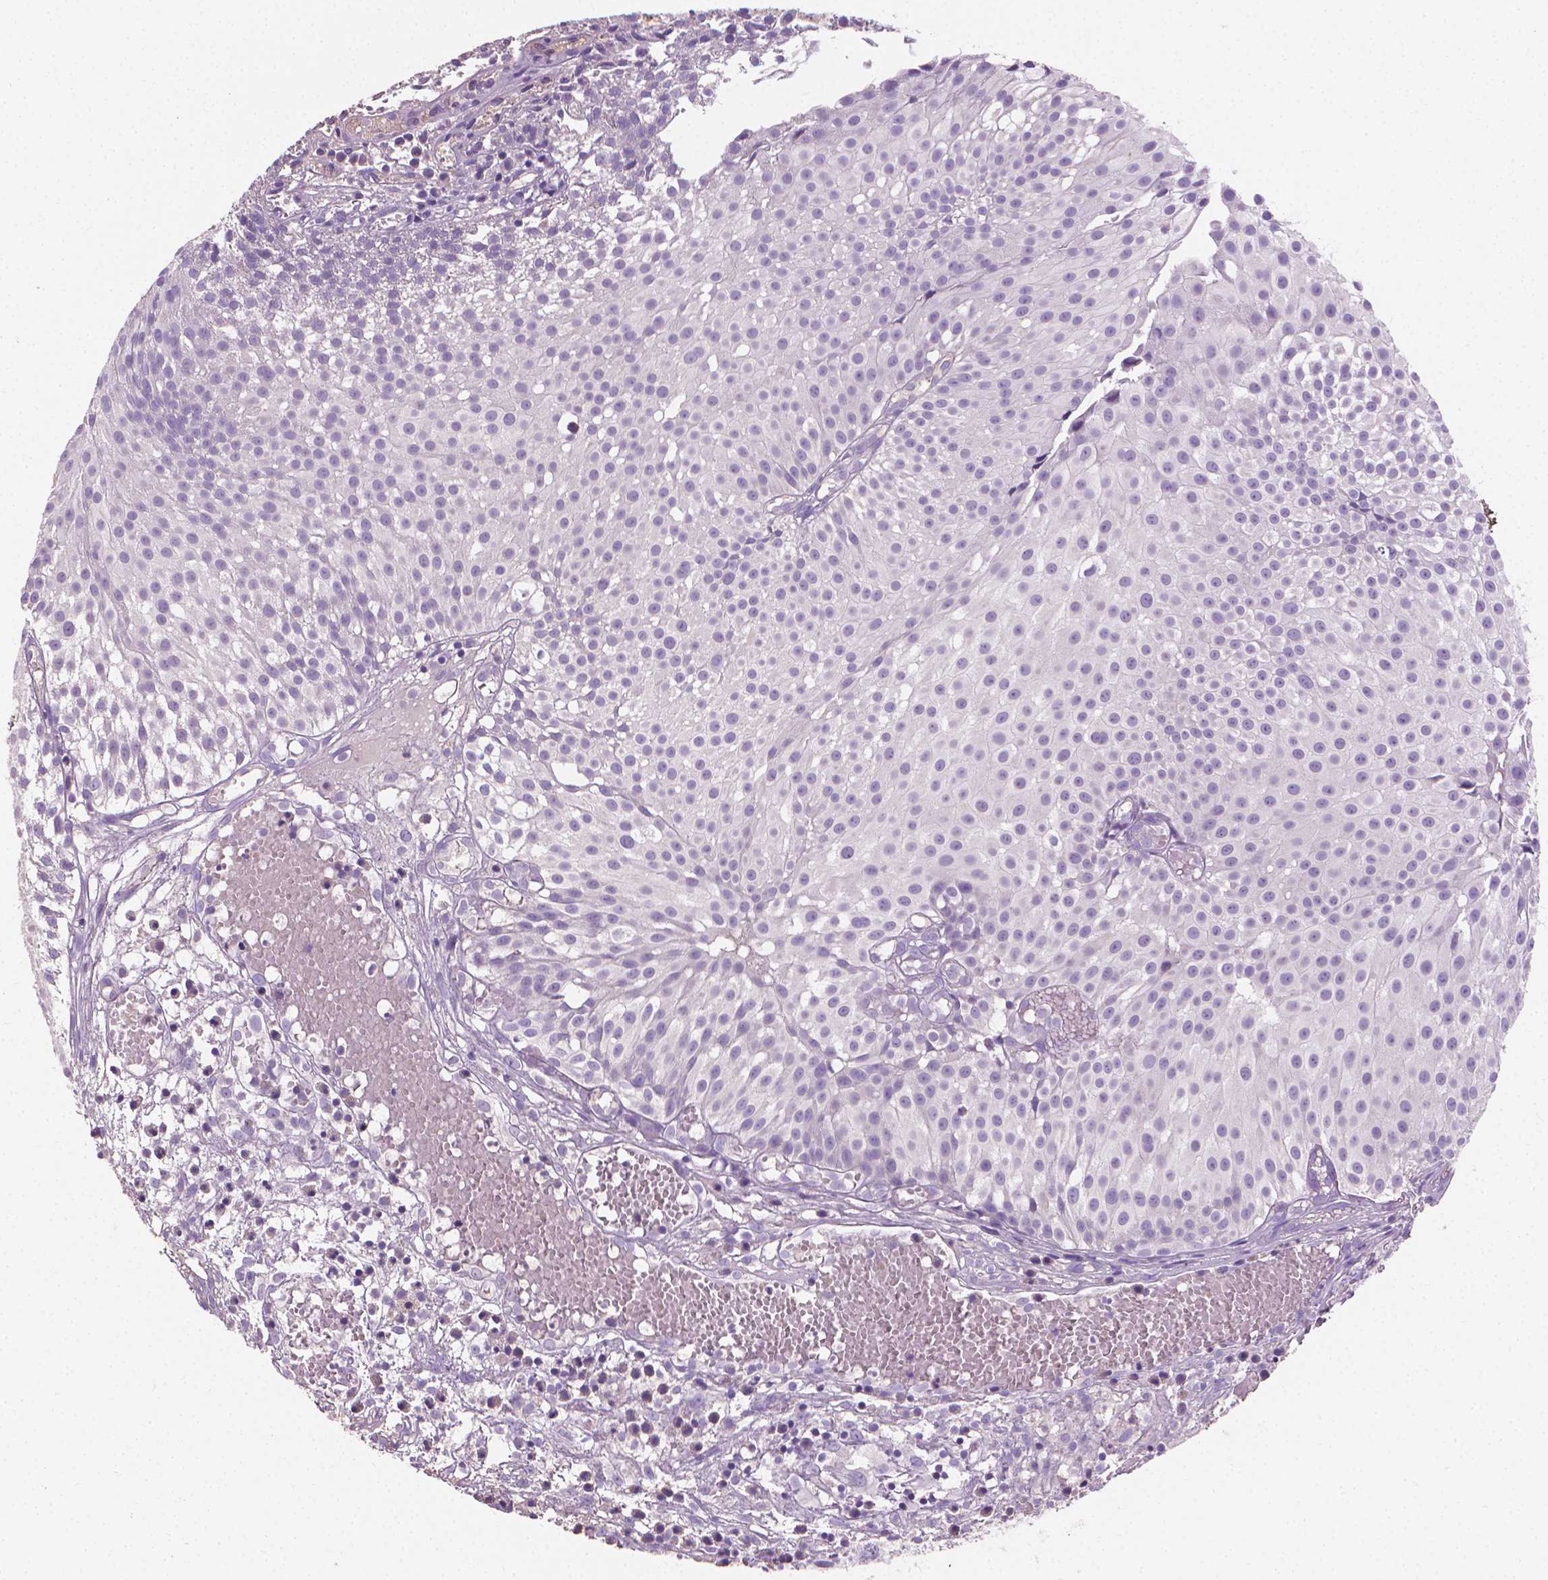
{"staining": {"intensity": "negative", "quantity": "none", "location": "none"}, "tissue": "urothelial cancer", "cell_type": "Tumor cells", "image_type": "cancer", "snomed": [{"axis": "morphology", "description": "Urothelial carcinoma, Low grade"}, {"axis": "topography", "description": "Urinary bladder"}], "caption": "A high-resolution image shows immunohistochemistry (IHC) staining of urothelial cancer, which exhibits no significant positivity in tumor cells.", "gene": "CABCOCO1", "patient": {"sex": "male", "age": 79}}